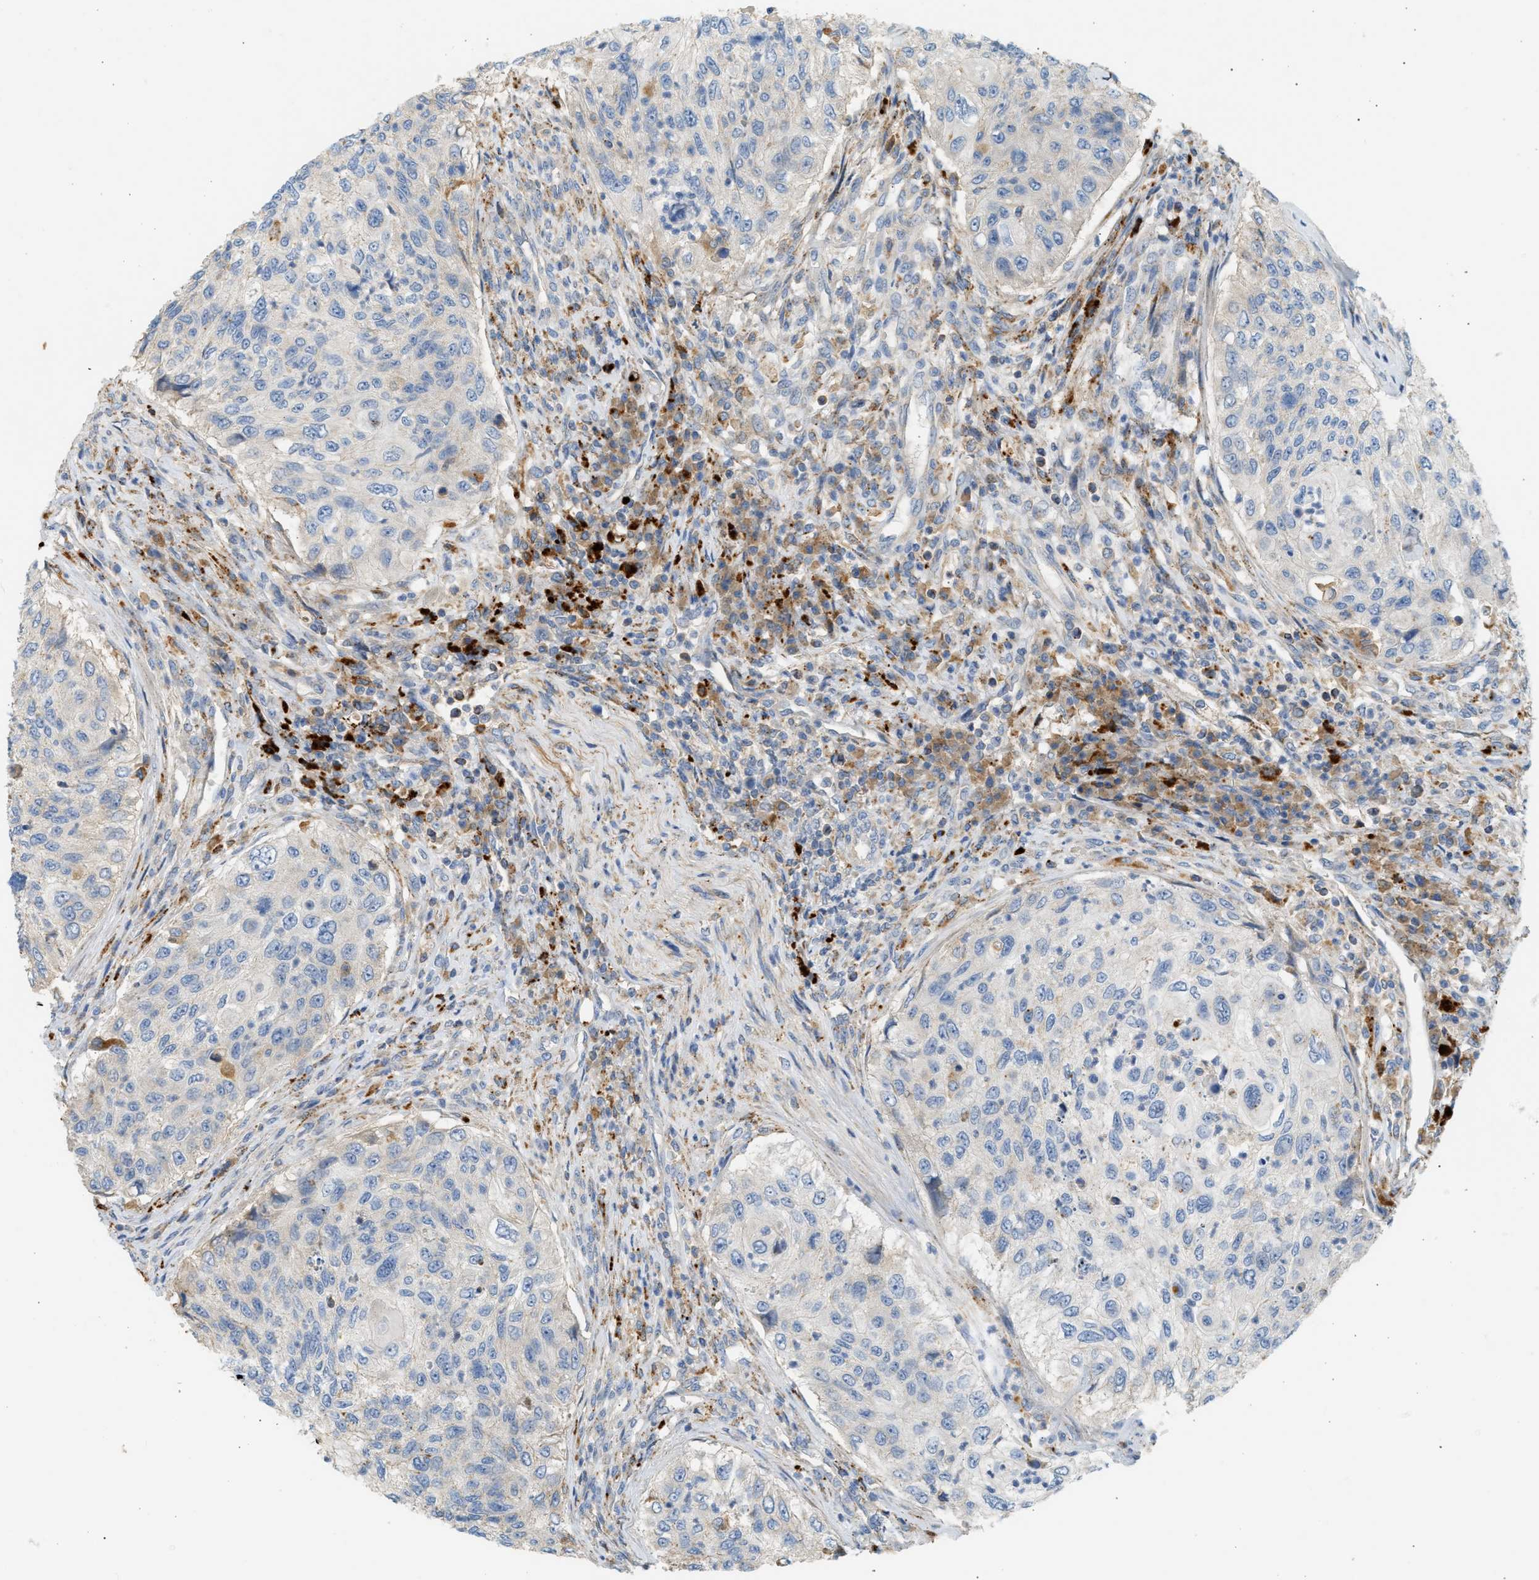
{"staining": {"intensity": "negative", "quantity": "none", "location": "none"}, "tissue": "urothelial cancer", "cell_type": "Tumor cells", "image_type": "cancer", "snomed": [{"axis": "morphology", "description": "Urothelial carcinoma, High grade"}, {"axis": "topography", "description": "Urinary bladder"}], "caption": "A photomicrograph of high-grade urothelial carcinoma stained for a protein displays no brown staining in tumor cells.", "gene": "ENTHD1", "patient": {"sex": "female", "age": 60}}